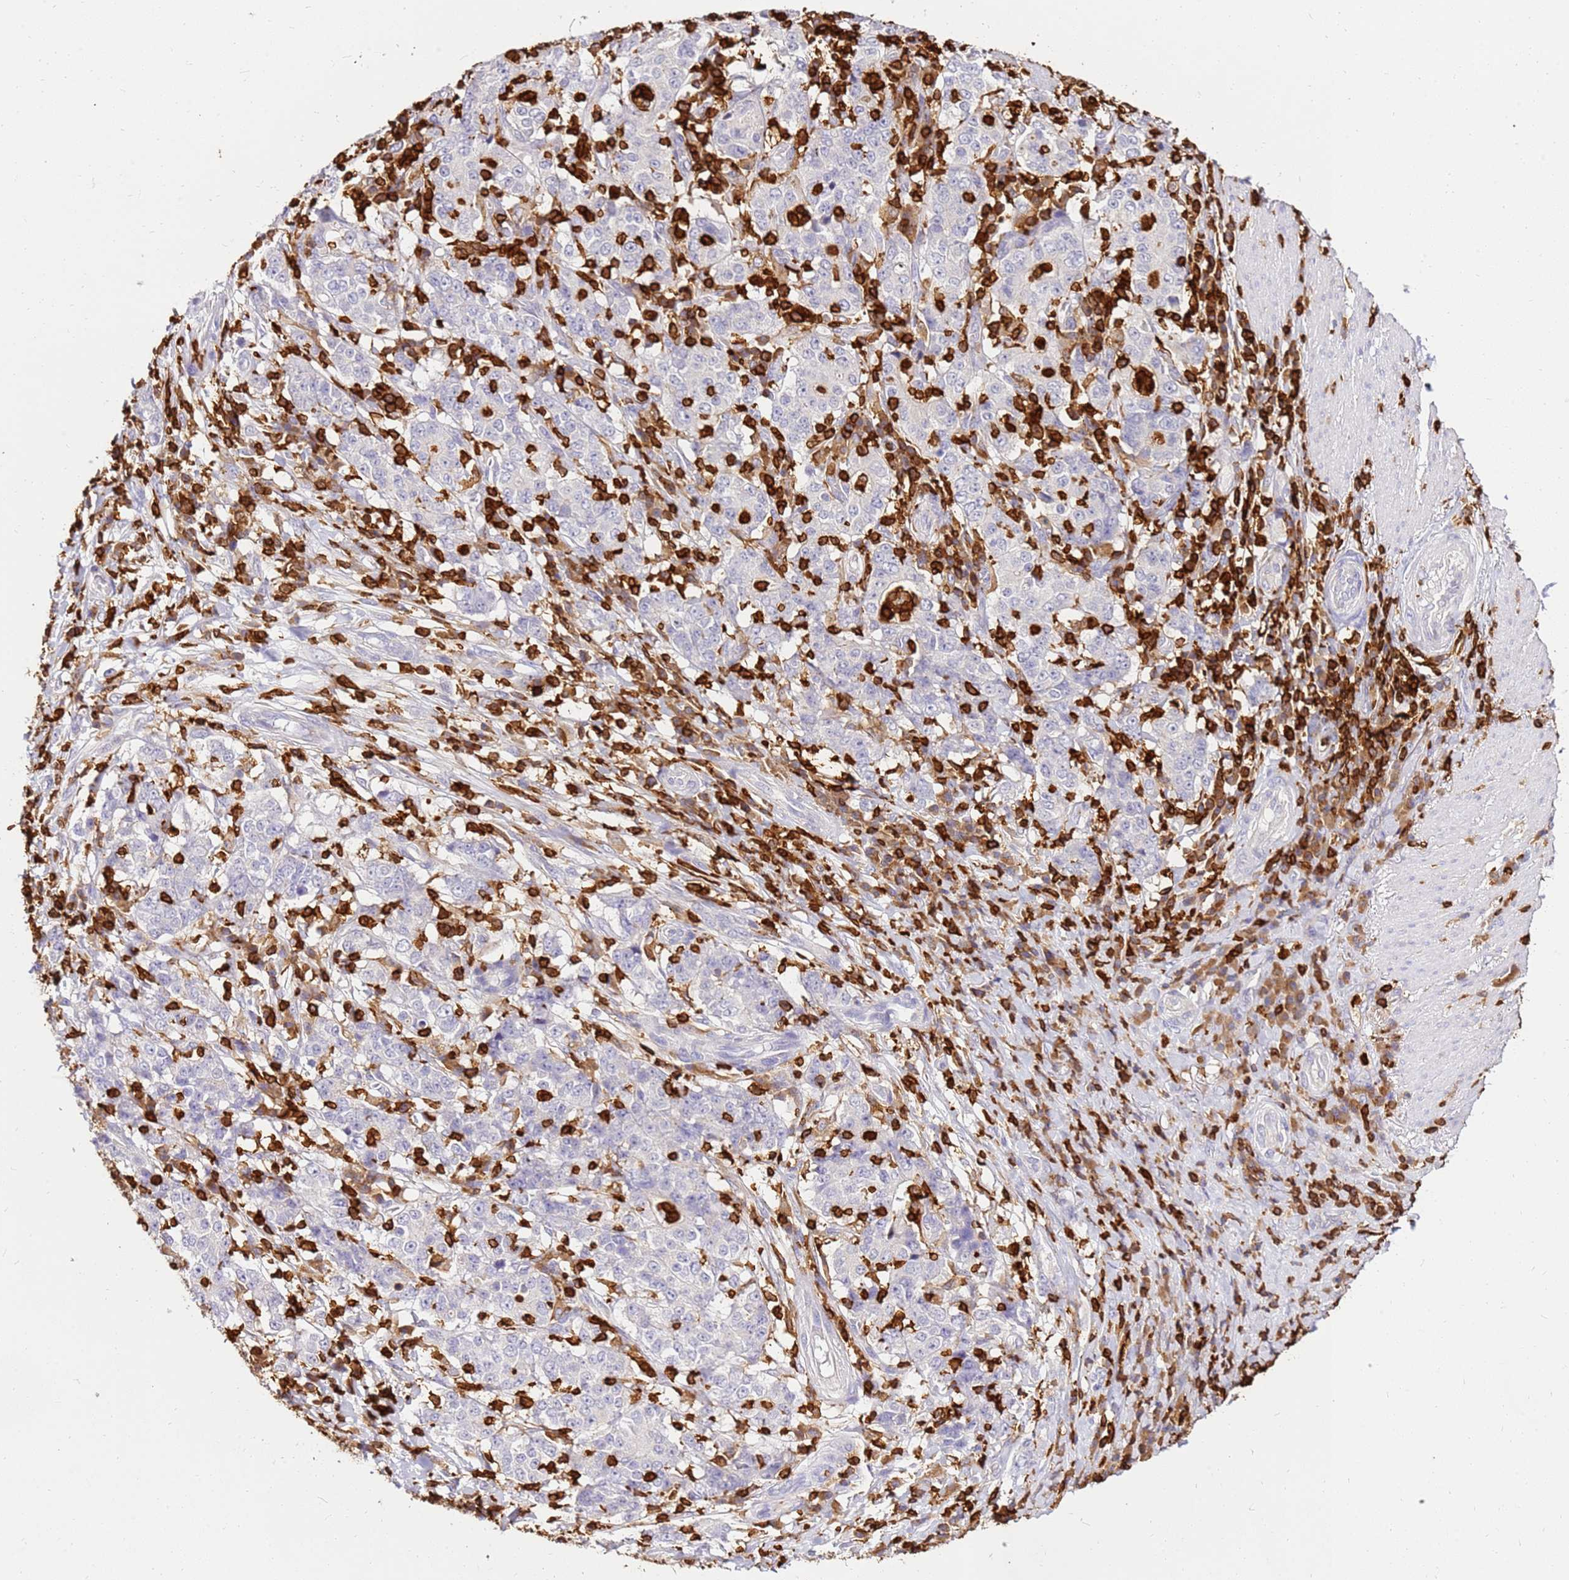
{"staining": {"intensity": "negative", "quantity": "none", "location": "none"}, "tissue": "stomach cancer", "cell_type": "Tumor cells", "image_type": "cancer", "snomed": [{"axis": "morphology", "description": "Normal tissue, NOS"}, {"axis": "morphology", "description": "Adenocarcinoma, NOS"}, {"axis": "topography", "description": "Stomach, upper"}, {"axis": "topography", "description": "Stomach"}], "caption": "This is a histopathology image of immunohistochemistry (IHC) staining of adenocarcinoma (stomach), which shows no staining in tumor cells.", "gene": "CORO1A", "patient": {"sex": "male", "age": 59}}